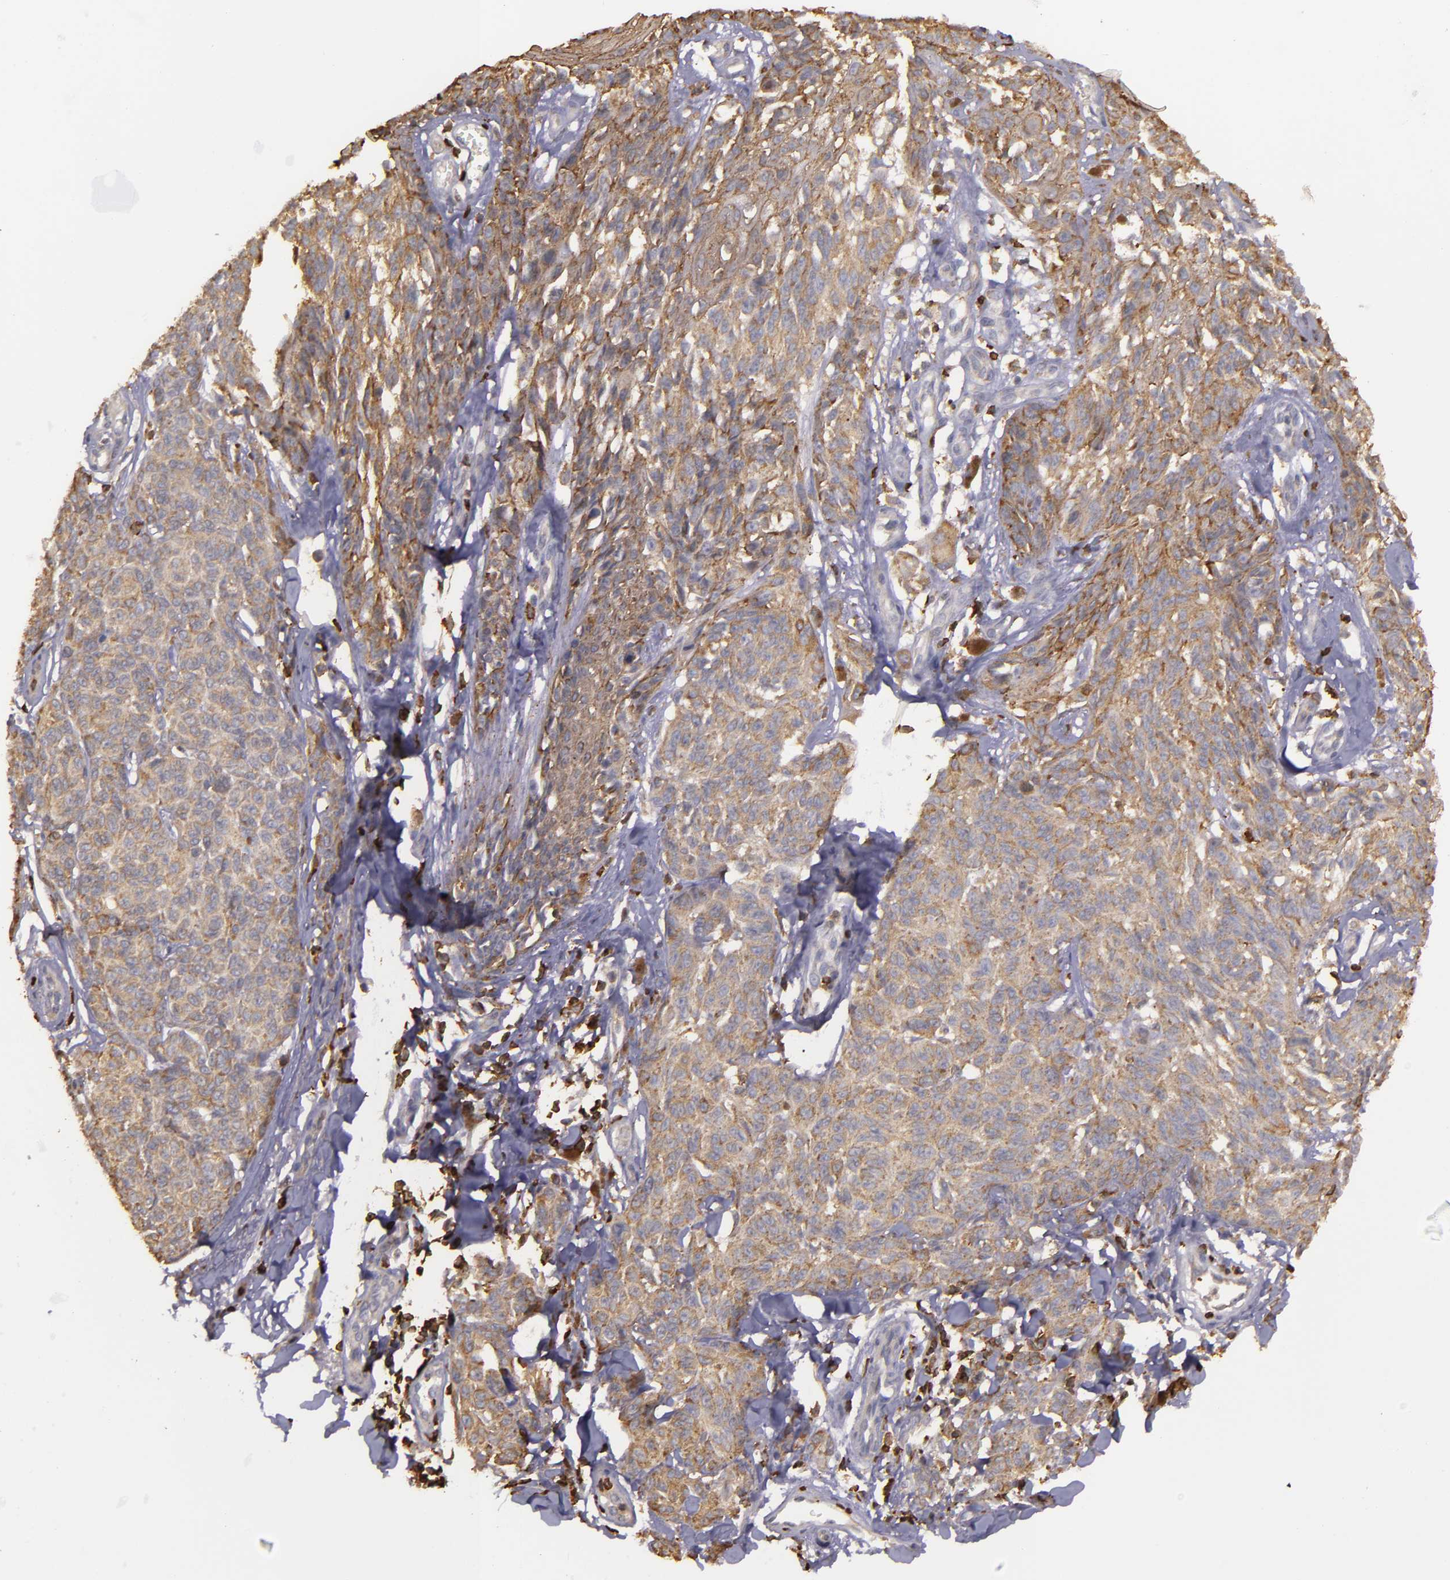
{"staining": {"intensity": "moderate", "quantity": ">75%", "location": "cytoplasmic/membranous"}, "tissue": "melanoma", "cell_type": "Tumor cells", "image_type": "cancer", "snomed": [{"axis": "morphology", "description": "Malignant melanoma, NOS"}, {"axis": "topography", "description": "Skin"}], "caption": "Immunohistochemistry micrograph of human melanoma stained for a protein (brown), which shows medium levels of moderate cytoplasmic/membranous positivity in approximately >75% of tumor cells.", "gene": "SLC9A3R1", "patient": {"sex": "female", "age": 77}}